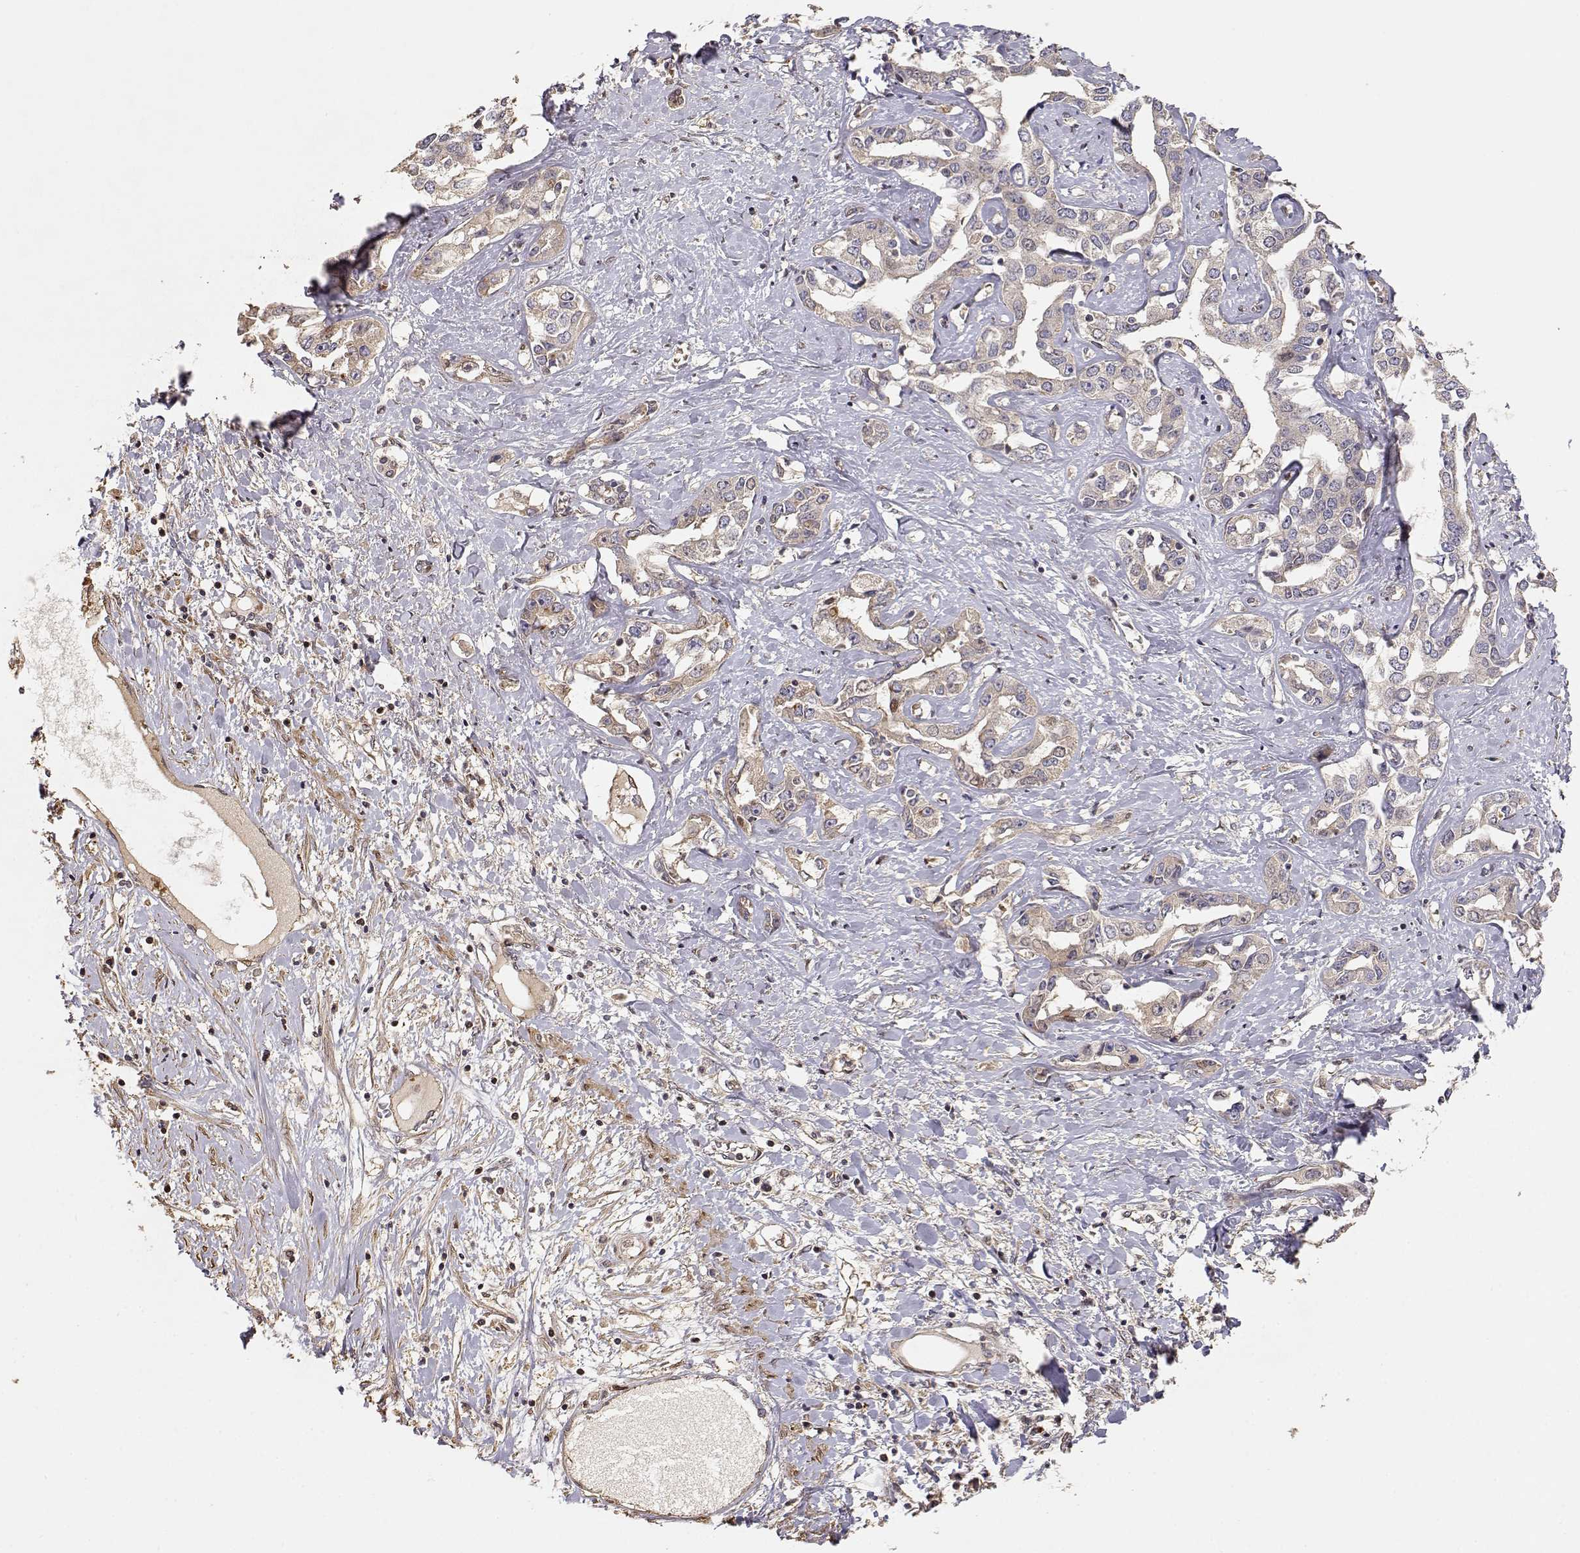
{"staining": {"intensity": "weak", "quantity": ">75%", "location": "cytoplasmic/membranous"}, "tissue": "liver cancer", "cell_type": "Tumor cells", "image_type": "cancer", "snomed": [{"axis": "morphology", "description": "Cholangiocarcinoma"}, {"axis": "topography", "description": "Liver"}], "caption": "A brown stain shows weak cytoplasmic/membranous staining of a protein in cholangiocarcinoma (liver) tumor cells.", "gene": "PICK1", "patient": {"sex": "male", "age": 59}}